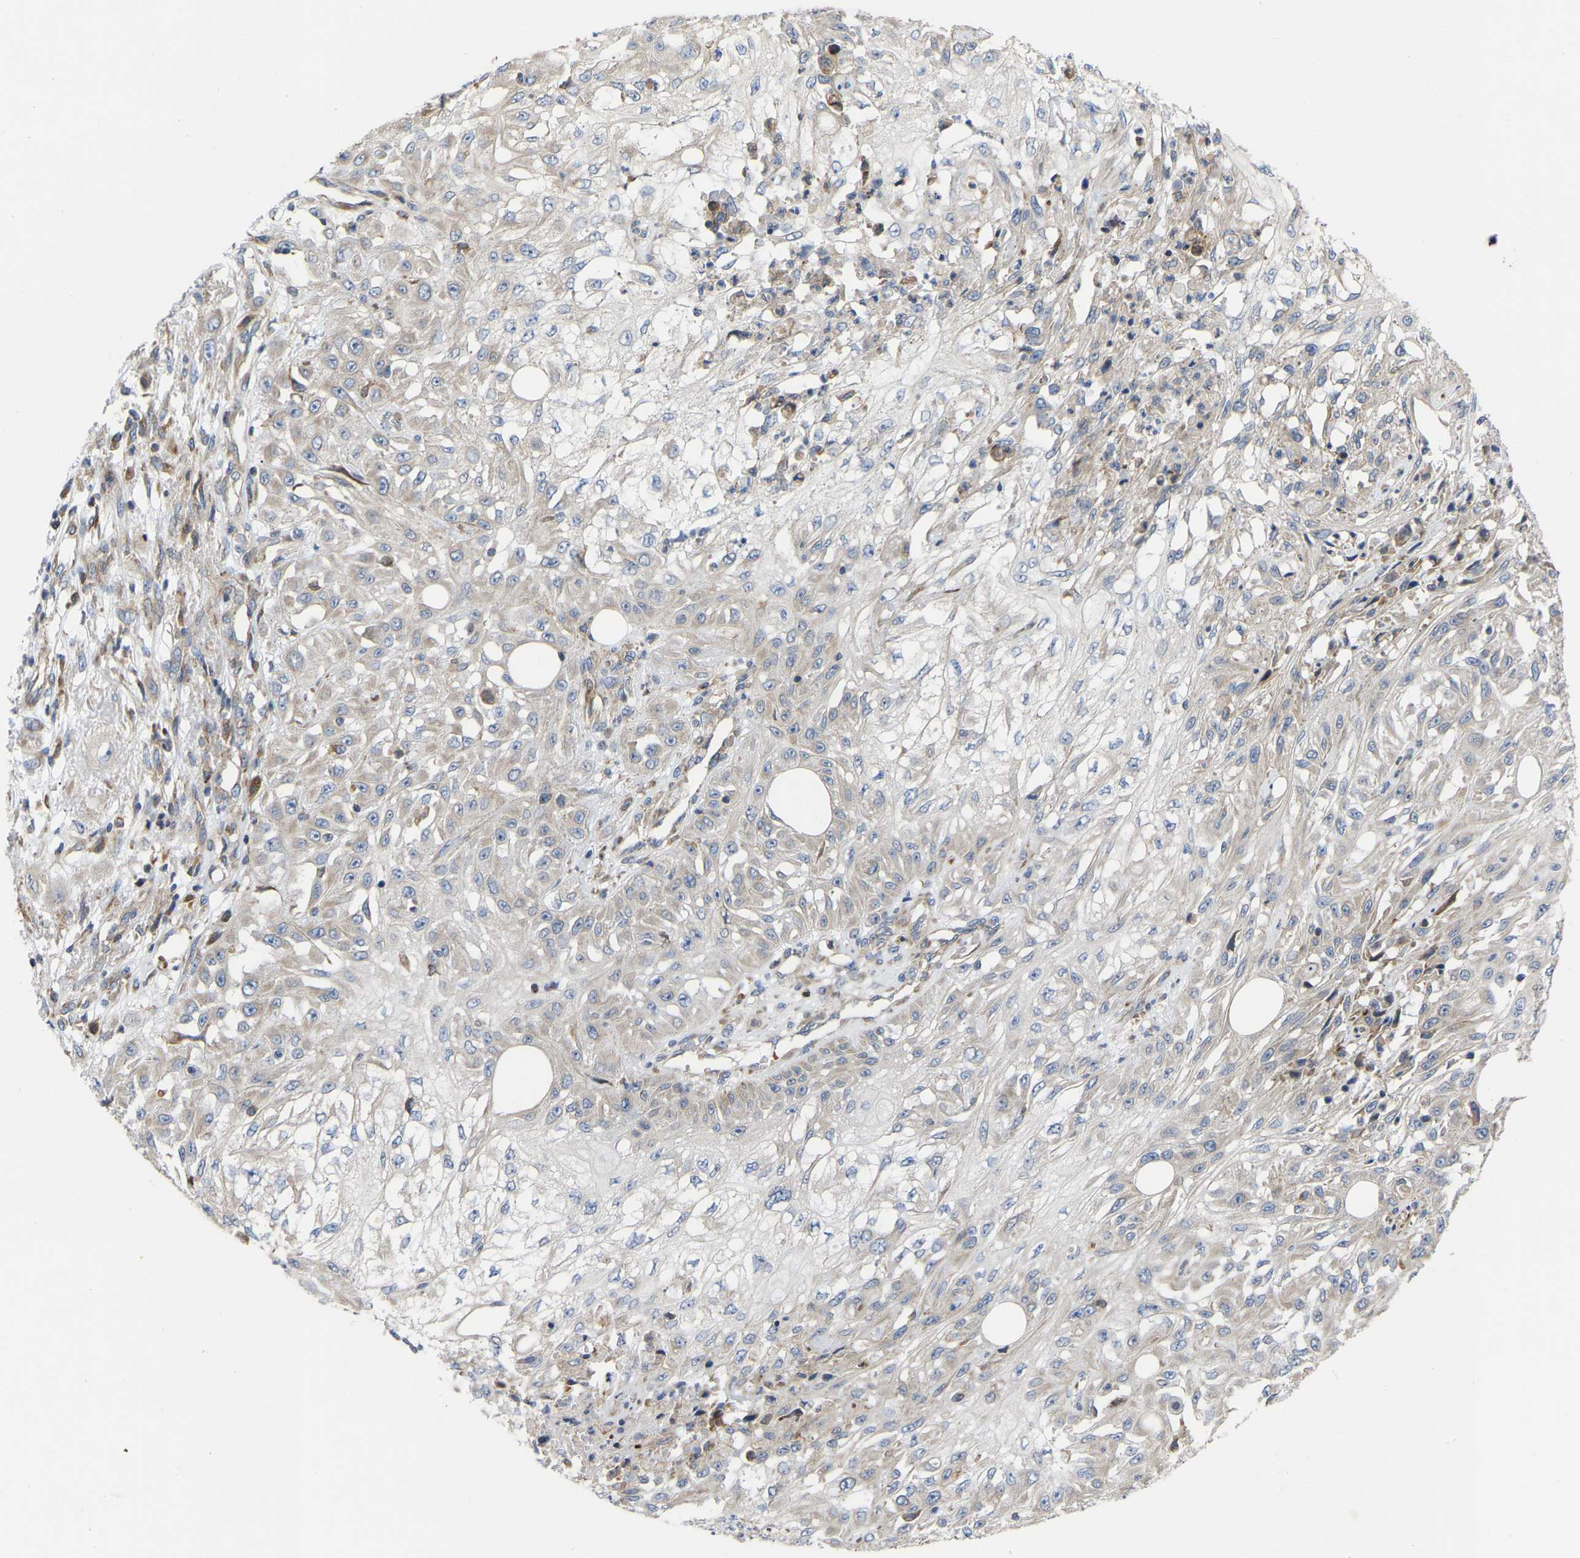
{"staining": {"intensity": "negative", "quantity": "none", "location": "none"}, "tissue": "skin cancer", "cell_type": "Tumor cells", "image_type": "cancer", "snomed": [{"axis": "morphology", "description": "Squamous cell carcinoma, NOS"}, {"axis": "morphology", "description": "Squamous cell carcinoma, metastatic, NOS"}, {"axis": "topography", "description": "Skin"}, {"axis": "topography", "description": "Lymph node"}], "caption": "DAB immunohistochemical staining of human skin squamous cell carcinoma reveals no significant staining in tumor cells. (DAB immunohistochemistry visualized using brightfield microscopy, high magnification).", "gene": "TOR1B", "patient": {"sex": "male", "age": 75}}